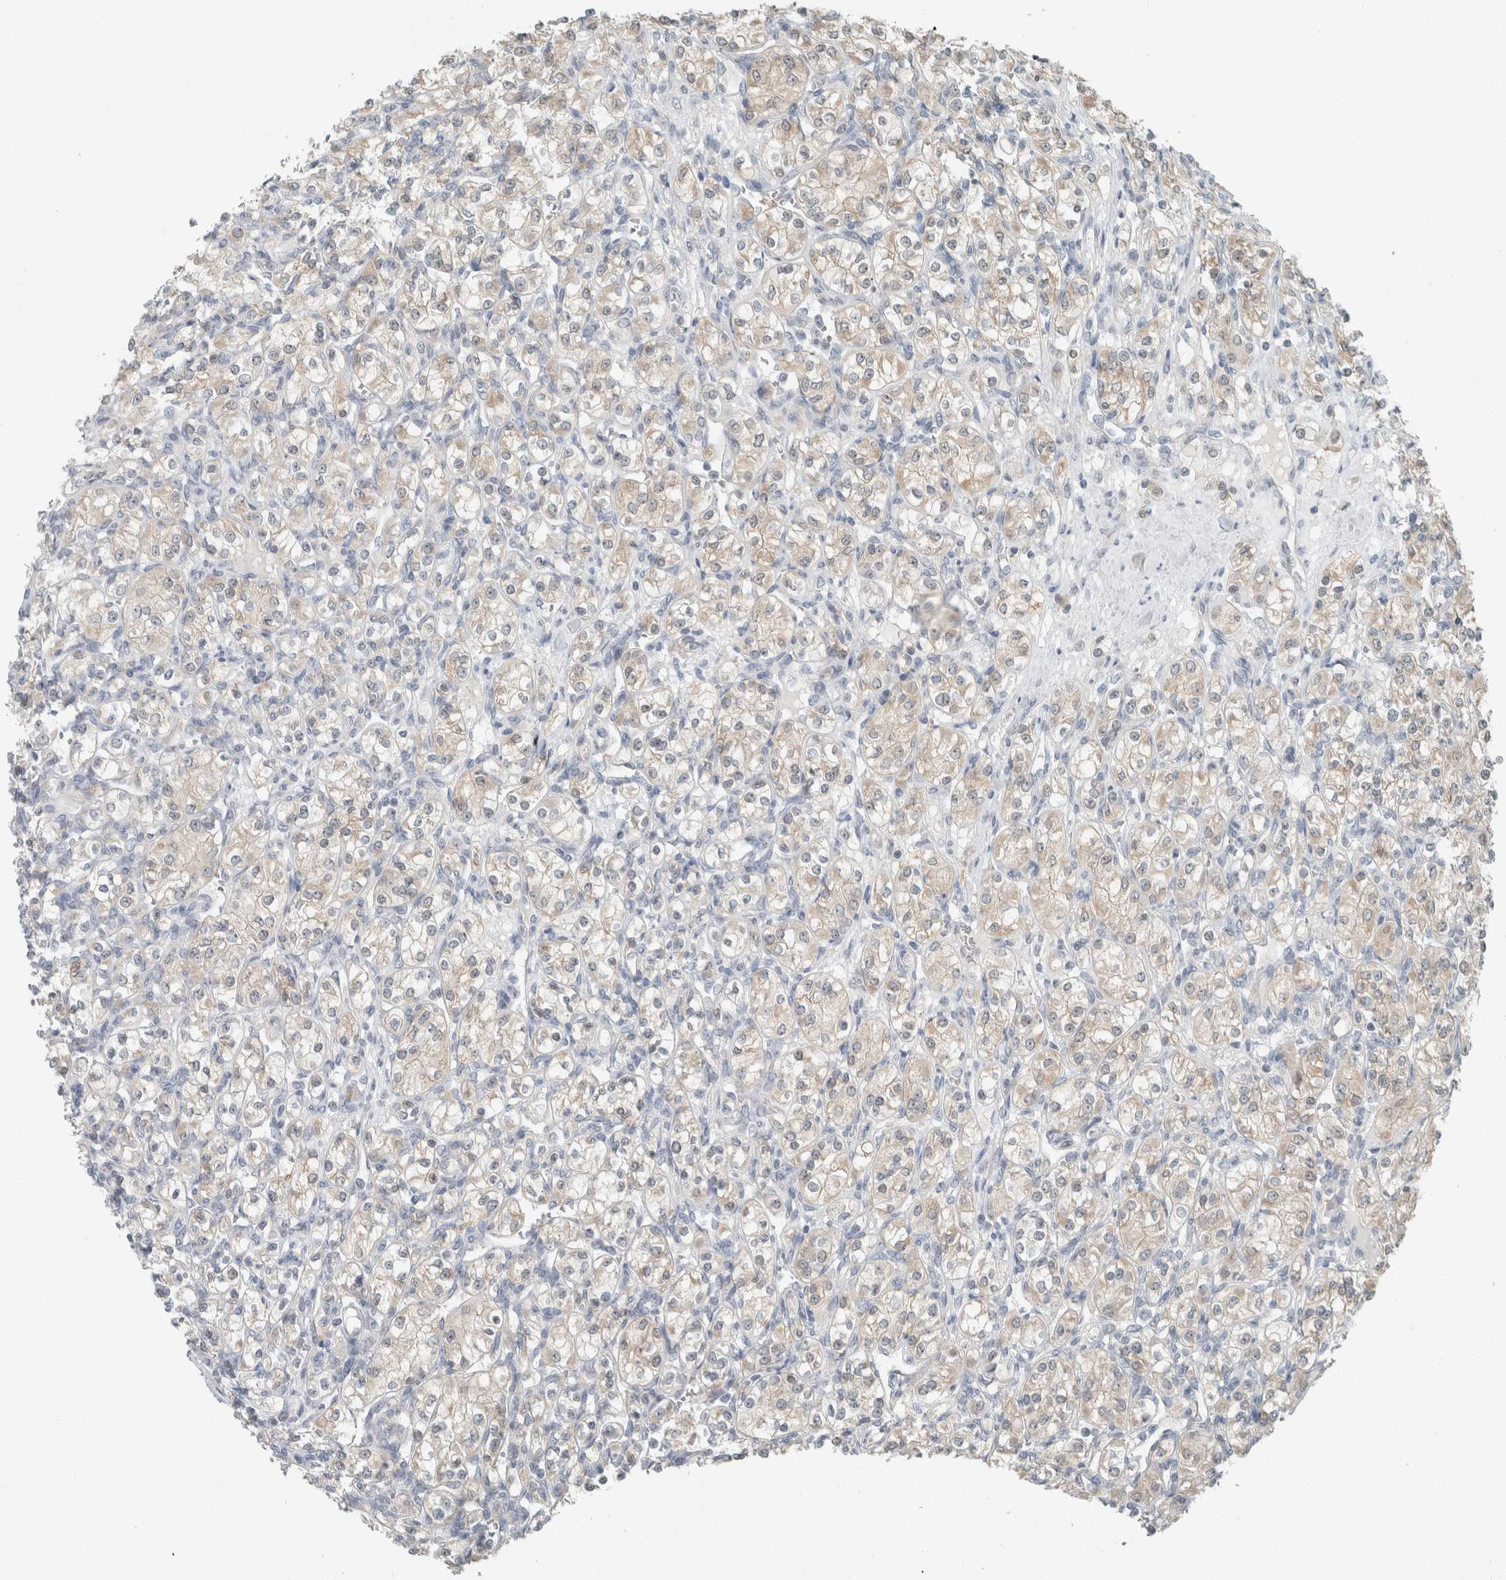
{"staining": {"intensity": "weak", "quantity": "<25%", "location": "cytoplasmic/membranous"}, "tissue": "renal cancer", "cell_type": "Tumor cells", "image_type": "cancer", "snomed": [{"axis": "morphology", "description": "Adenocarcinoma, NOS"}, {"axis": "topography", "description": "Kidney"}], "caption": "DAB (3,3'-diaminobenzidine) immunohistochemical staining of renal adenocarcinoma exhibits no significant expression in tumor cells.", "gene": "TRIT1", "patient": {"sex": "male", "age": 77}}